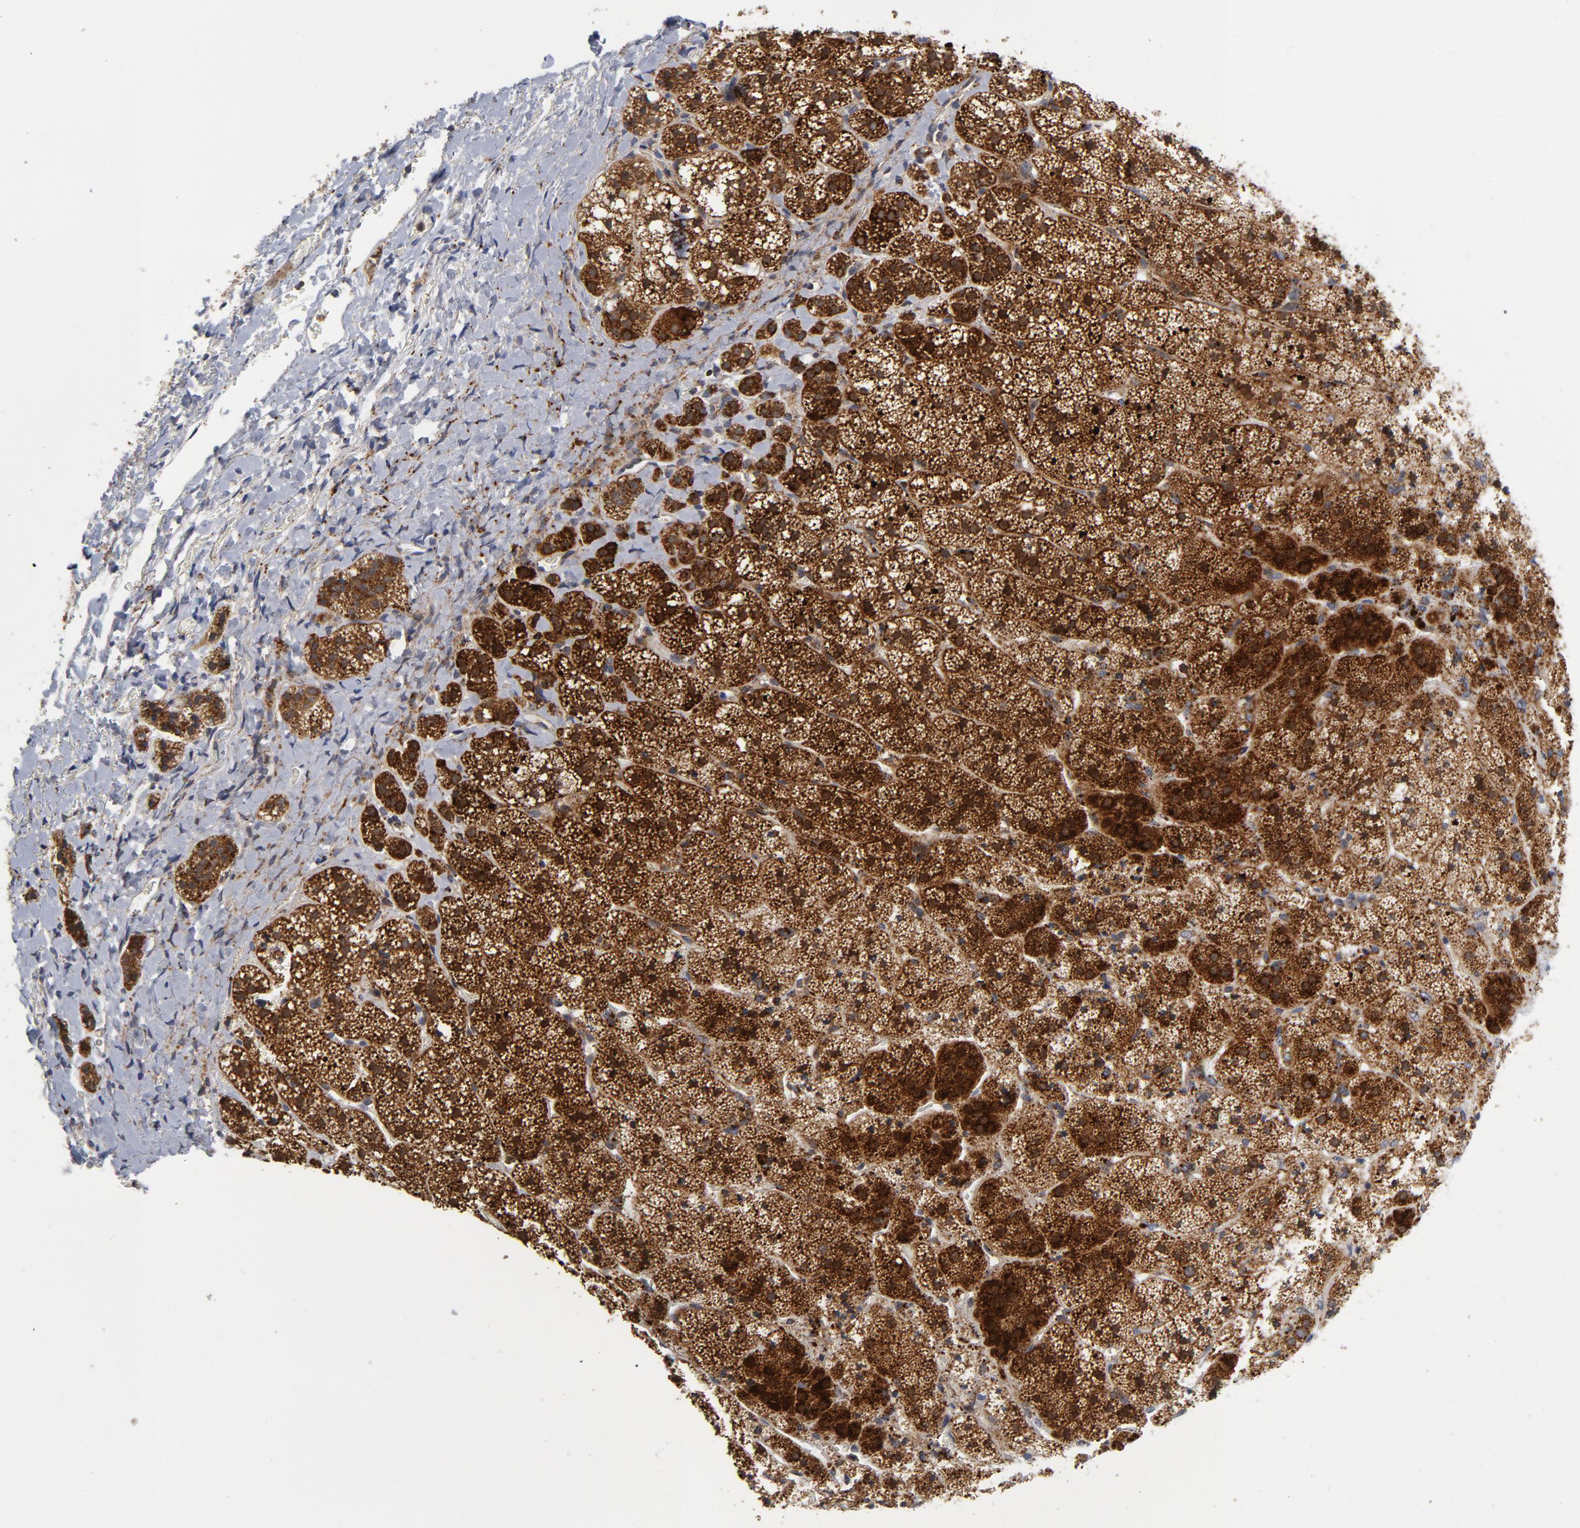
{"staining": {"intensity": "strong", "quantity": ">75%", "location": "cytoplasmic/membranous"}, "tissue": "adrenal gland", "cell_type": "Glandular cells", "image_type": "normal", "snomed": [{"axis": "morphology", "description": "Normal tissue, NOS"}, {"axis": "topography", "description": "Adrenal gland"}], "caption": "Brown immunohistochemical staining in benign adrenal gland exhibits strong cytoplasmic/membranous staining in approximately >75% of glandular cells.", "gene": "AKT2", "patient": {"sex": "female", "age": 44}}